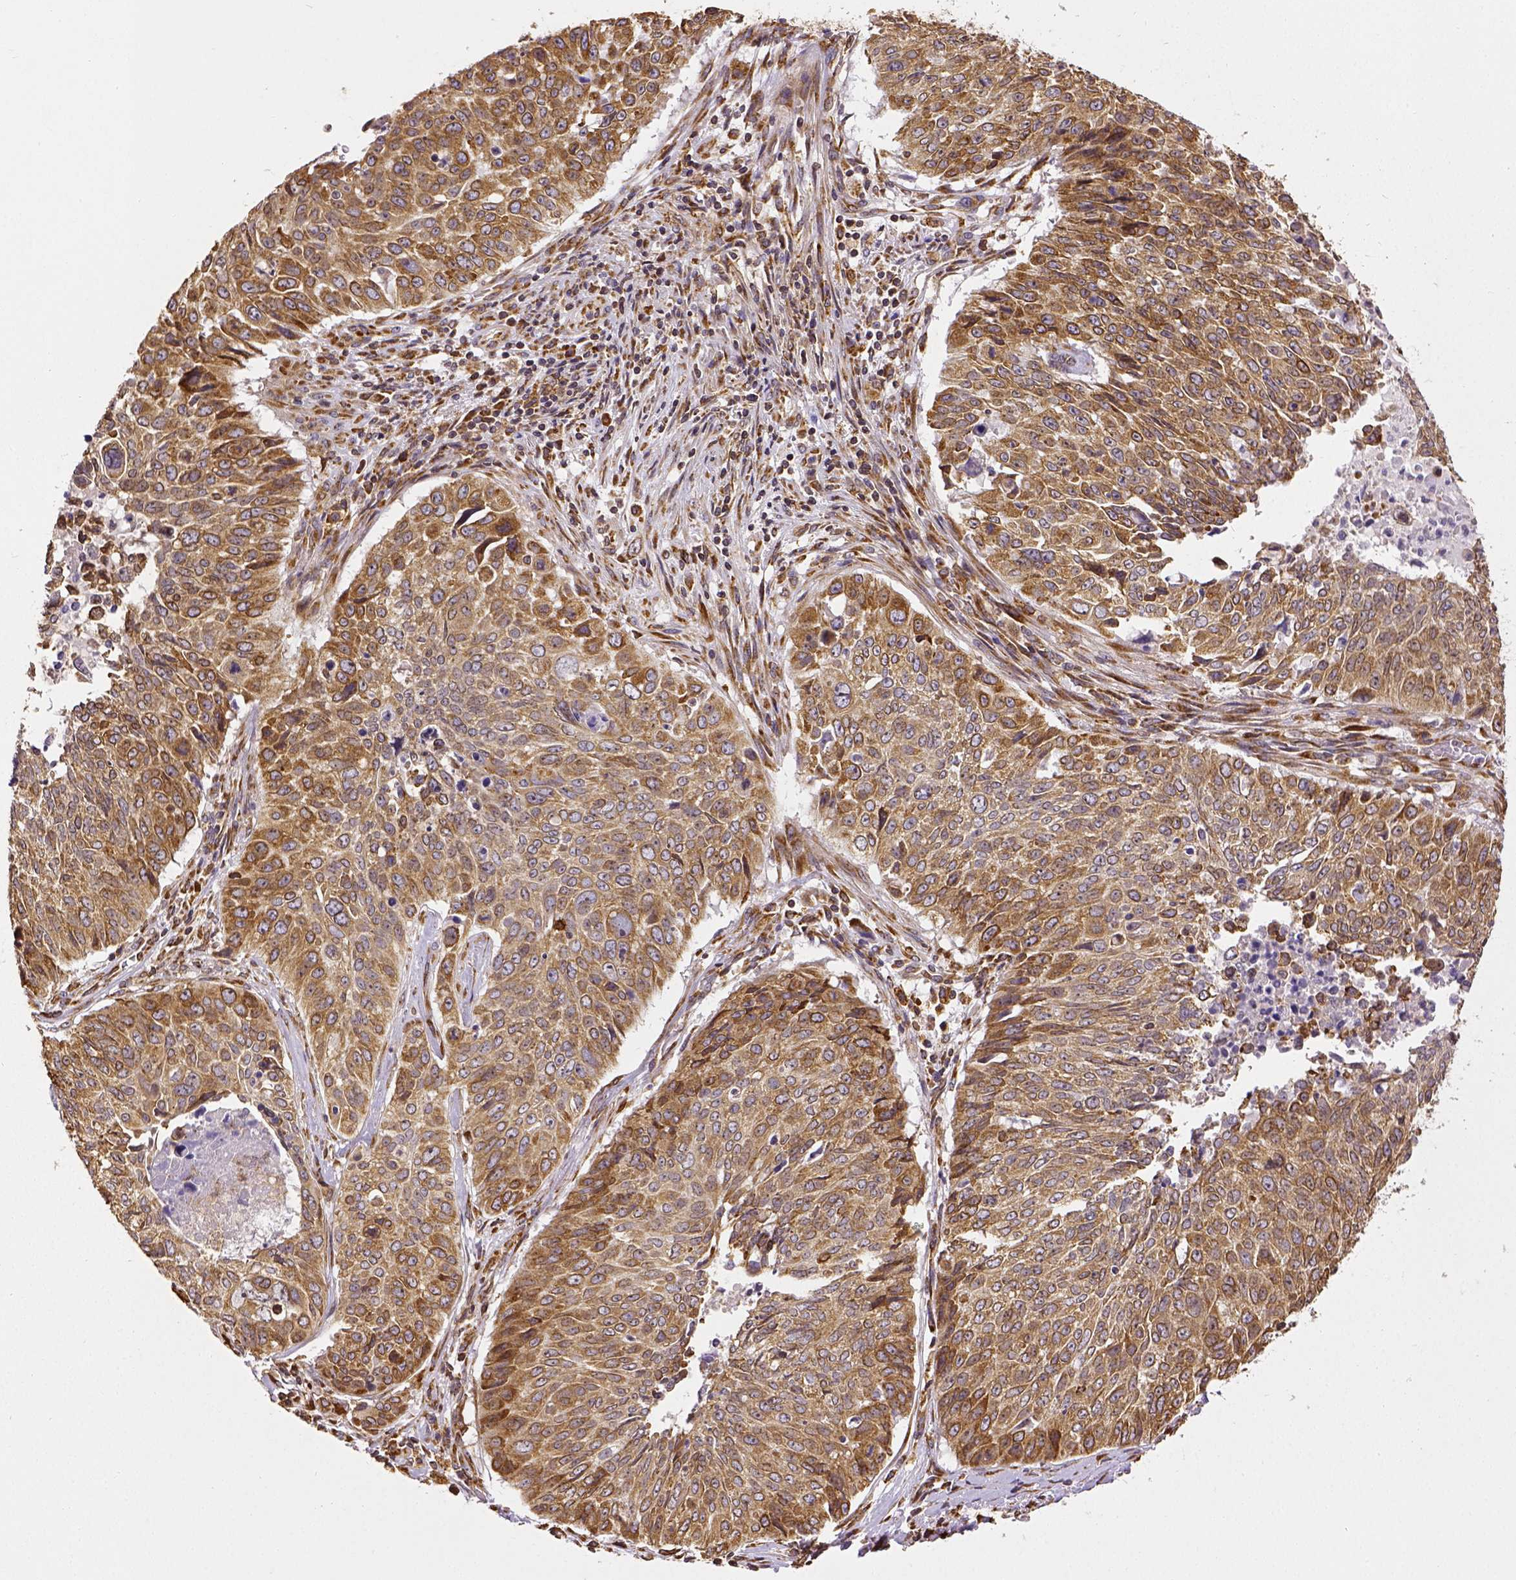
{"staining": {"intensity": "moderate", "quantity": ">75%", "location": "cytoplasmic/membranous"}, "tissue": "lung cancer", "cell_type": "Tumor cells", "image_type": "cancer", "snomed": [{"axis": "morphology", "description": "Normal tissue, NOS"}, {"axis": "morphology", "description": "Squamous cell carcinoma, NOS"}, {"axis": "topography", "description": "Bronchus"}, {"axis": "topography", "description": "Lung"}], "caption": "Lung squamous cell carcinoma tissue shows moderate cytoplasmic/membranous expression in about >75% of tumor cells", "gene": "MTDH", "patient": {"sex": "male", "age": 64}}